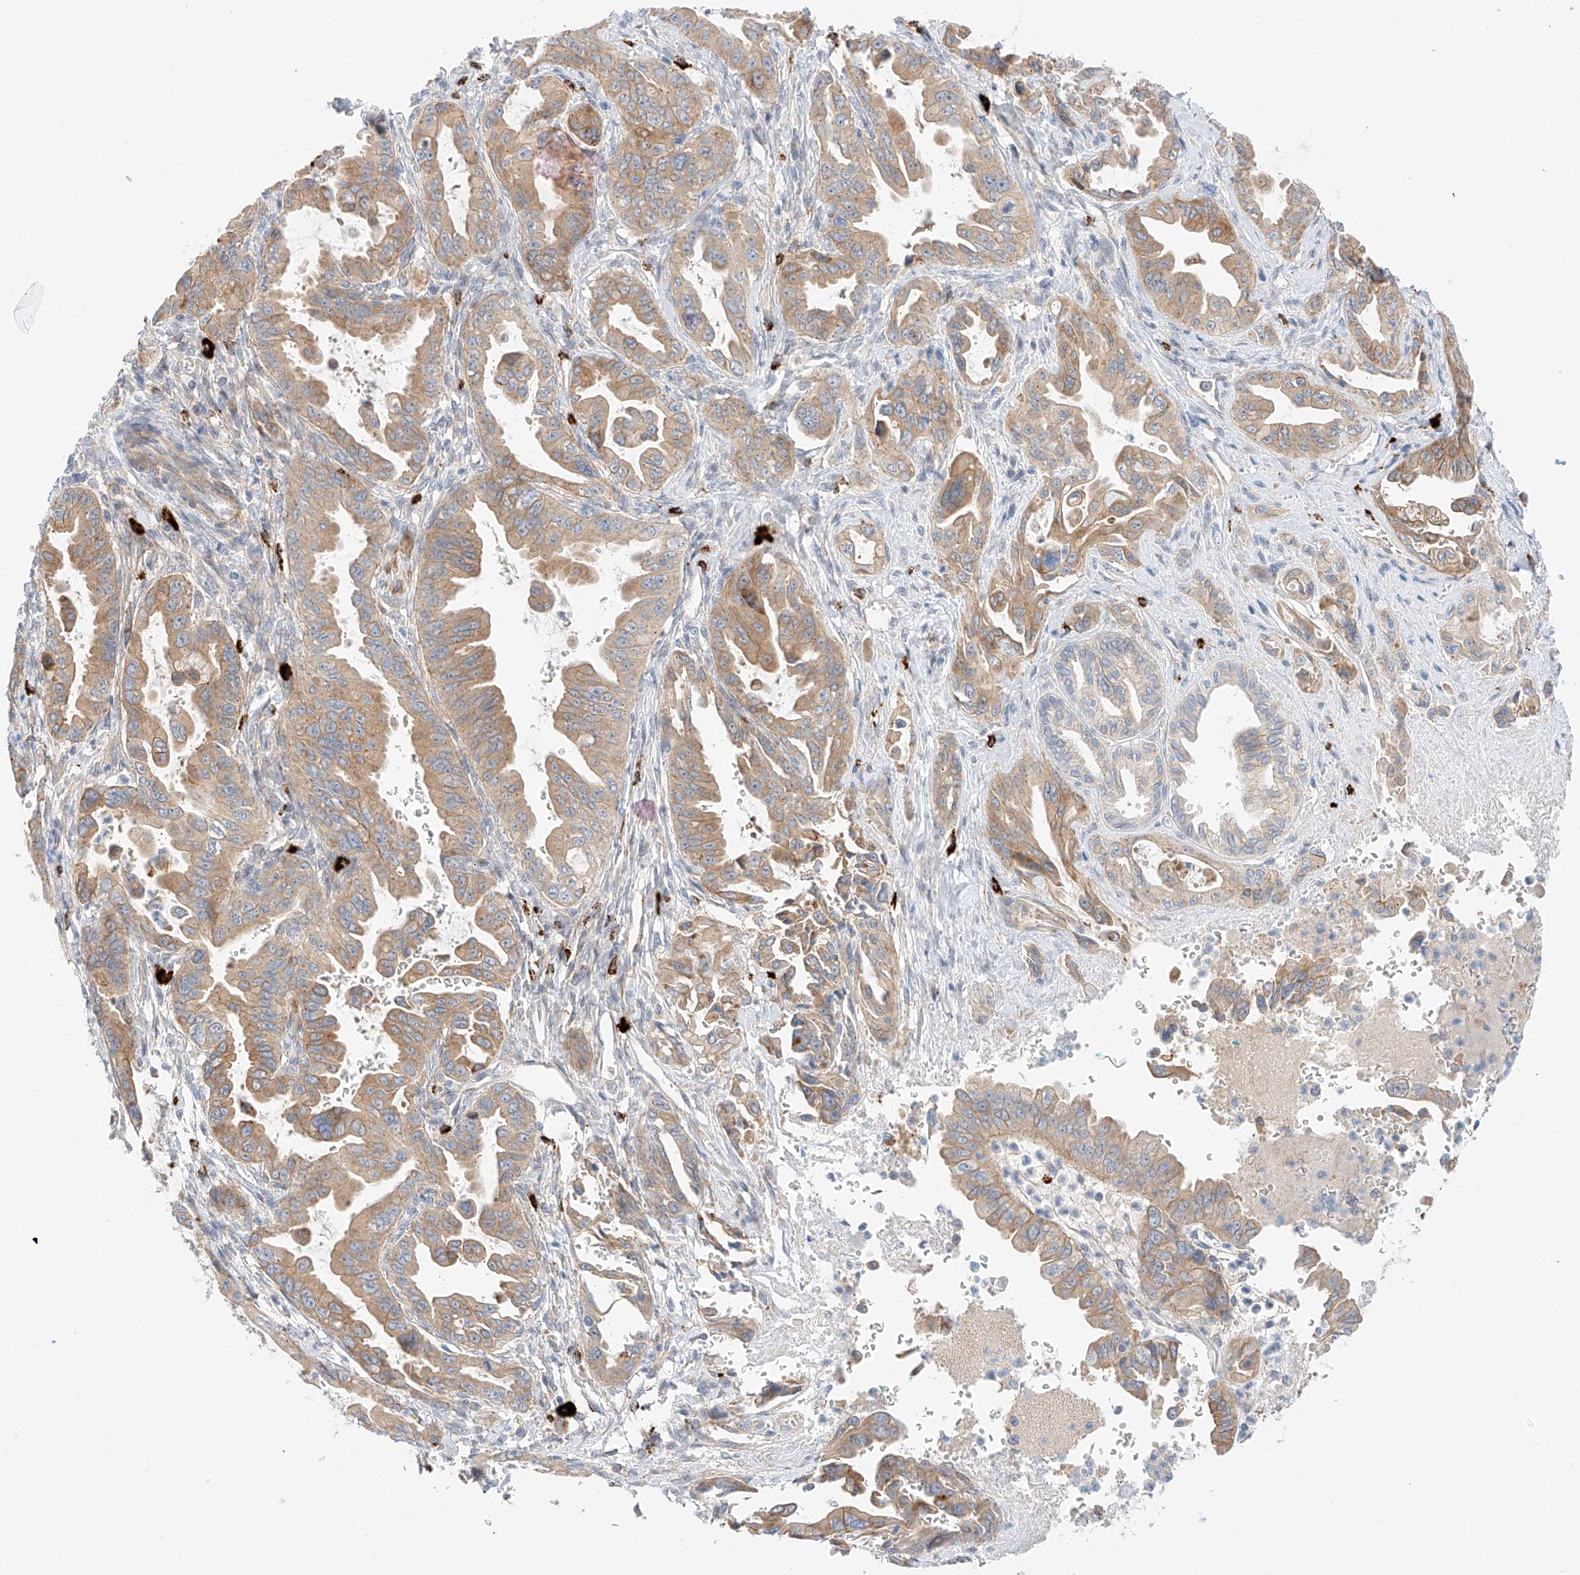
{"staining": {"intensity": "moderate", "quantity": ">75%", "location": "cytoplasmic/membranous"}, "tissue": "pancreatic cancer", "cell_type": "Tumor cells", "image_type": "cancer", "snomed": [{"axis": "morphology", "description": "Adenocarcinoma, NOS"}, {"axis": "topography", "description": "Pancreas"}], "caption": "A brown stain labels moderate cytoplasmic/membranous expression of a protein in human adenocarcinoma (pancreatic) tumor cells.", "gene": "MINDY4", "patient": {"sex": "male", "age": 70}}